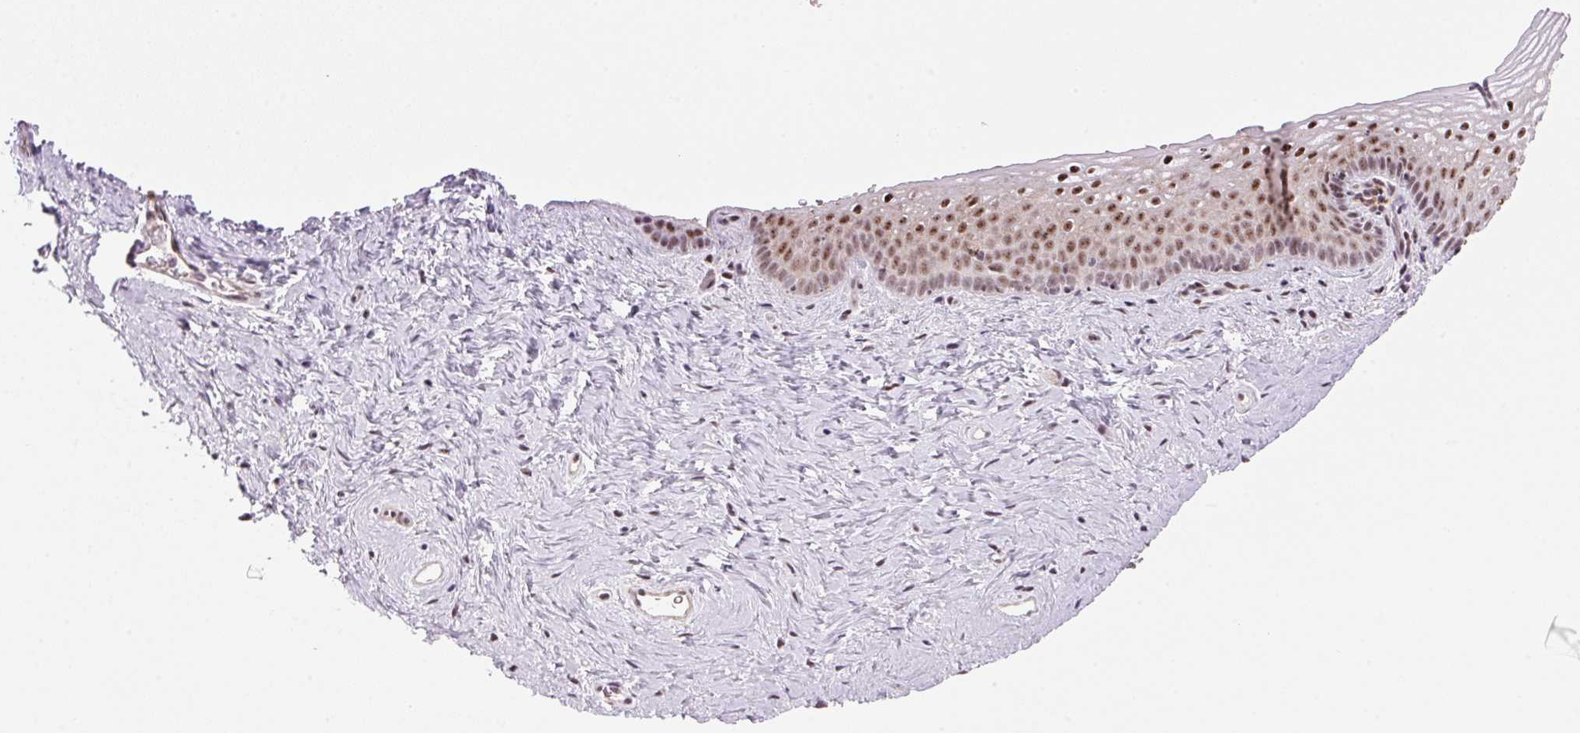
{"staining": {"intensity": "moderate", "quantity": "25%-75%", "location": "nuclear"}, "tissue": "vagina", "cell_type": "Squamous epithelial cells", "image_type": "normal", "snomed": [{"axis": "morphology", "description": "Normal tissue, NOS"}, {"axis": "topography", "description": "Vagina"}], "caption": "Immunohistochemistry histopathology image of unremarkable vagina: vagina stained using IHC displays medium levels of moderate protein expression localized specifically in the nuclear of squamous epithelial cells, appearing as a nuclear brown color.", "gene": "HNRNPDL", "patient": {"sex": "female", "age": 45}}